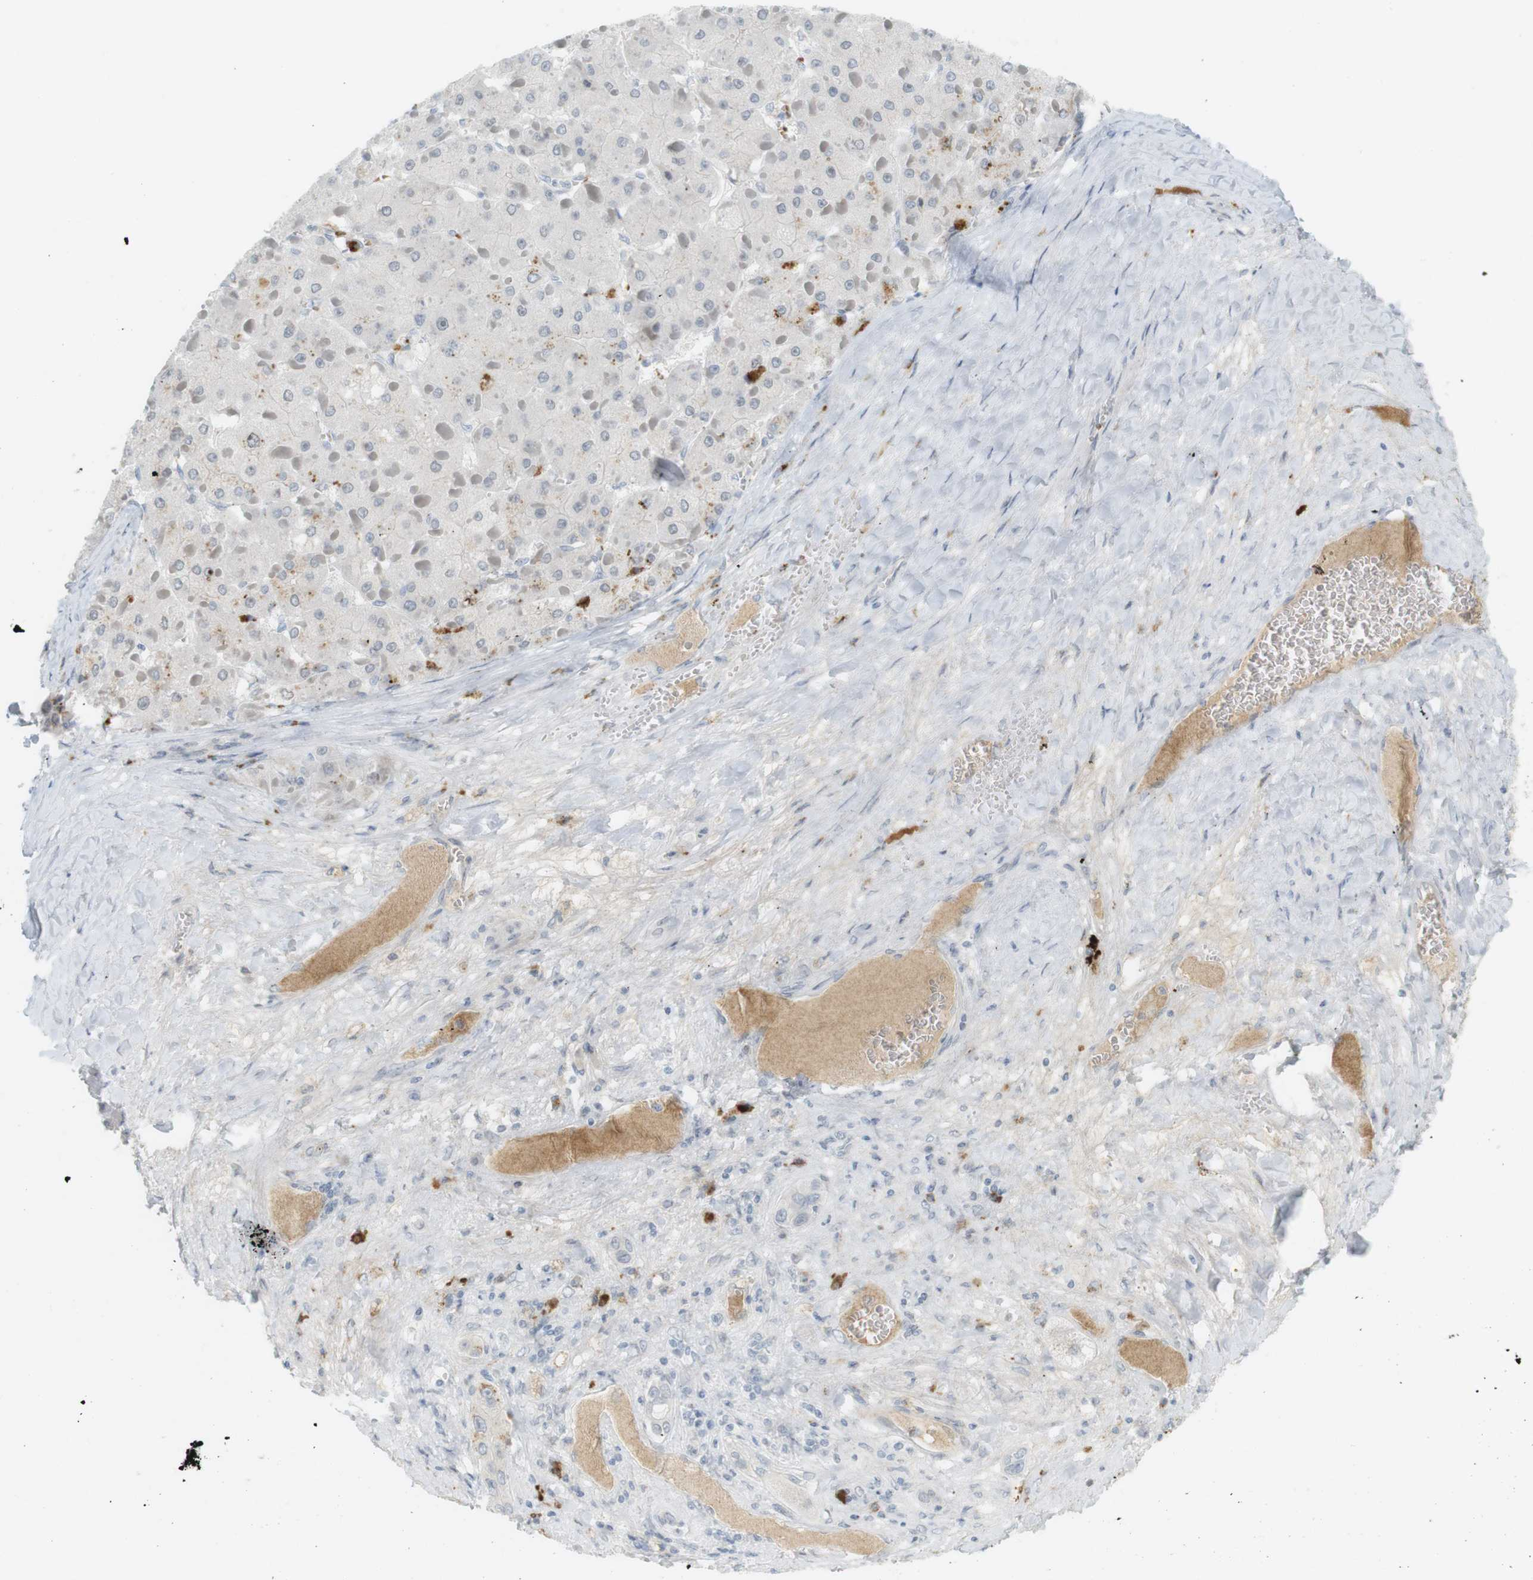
{"staining": {"intensity": "negative", "quantity": "none", "location": "none"}, "tissue": "liver cancer", "cell_type": "Tumor cells", "image_type": "cancer", "snomed": [{"axis": "morphology", "description": "Carcinoma, Hepatocellular, NOS"}, {"axis": "topography", "description": "Liver"}], "caption": "Photomicrograph shows no significant protein staining in tumor cells of liver cancer.", "gene": "DMC1", "patient": {"sex": "female", "age": 73}}